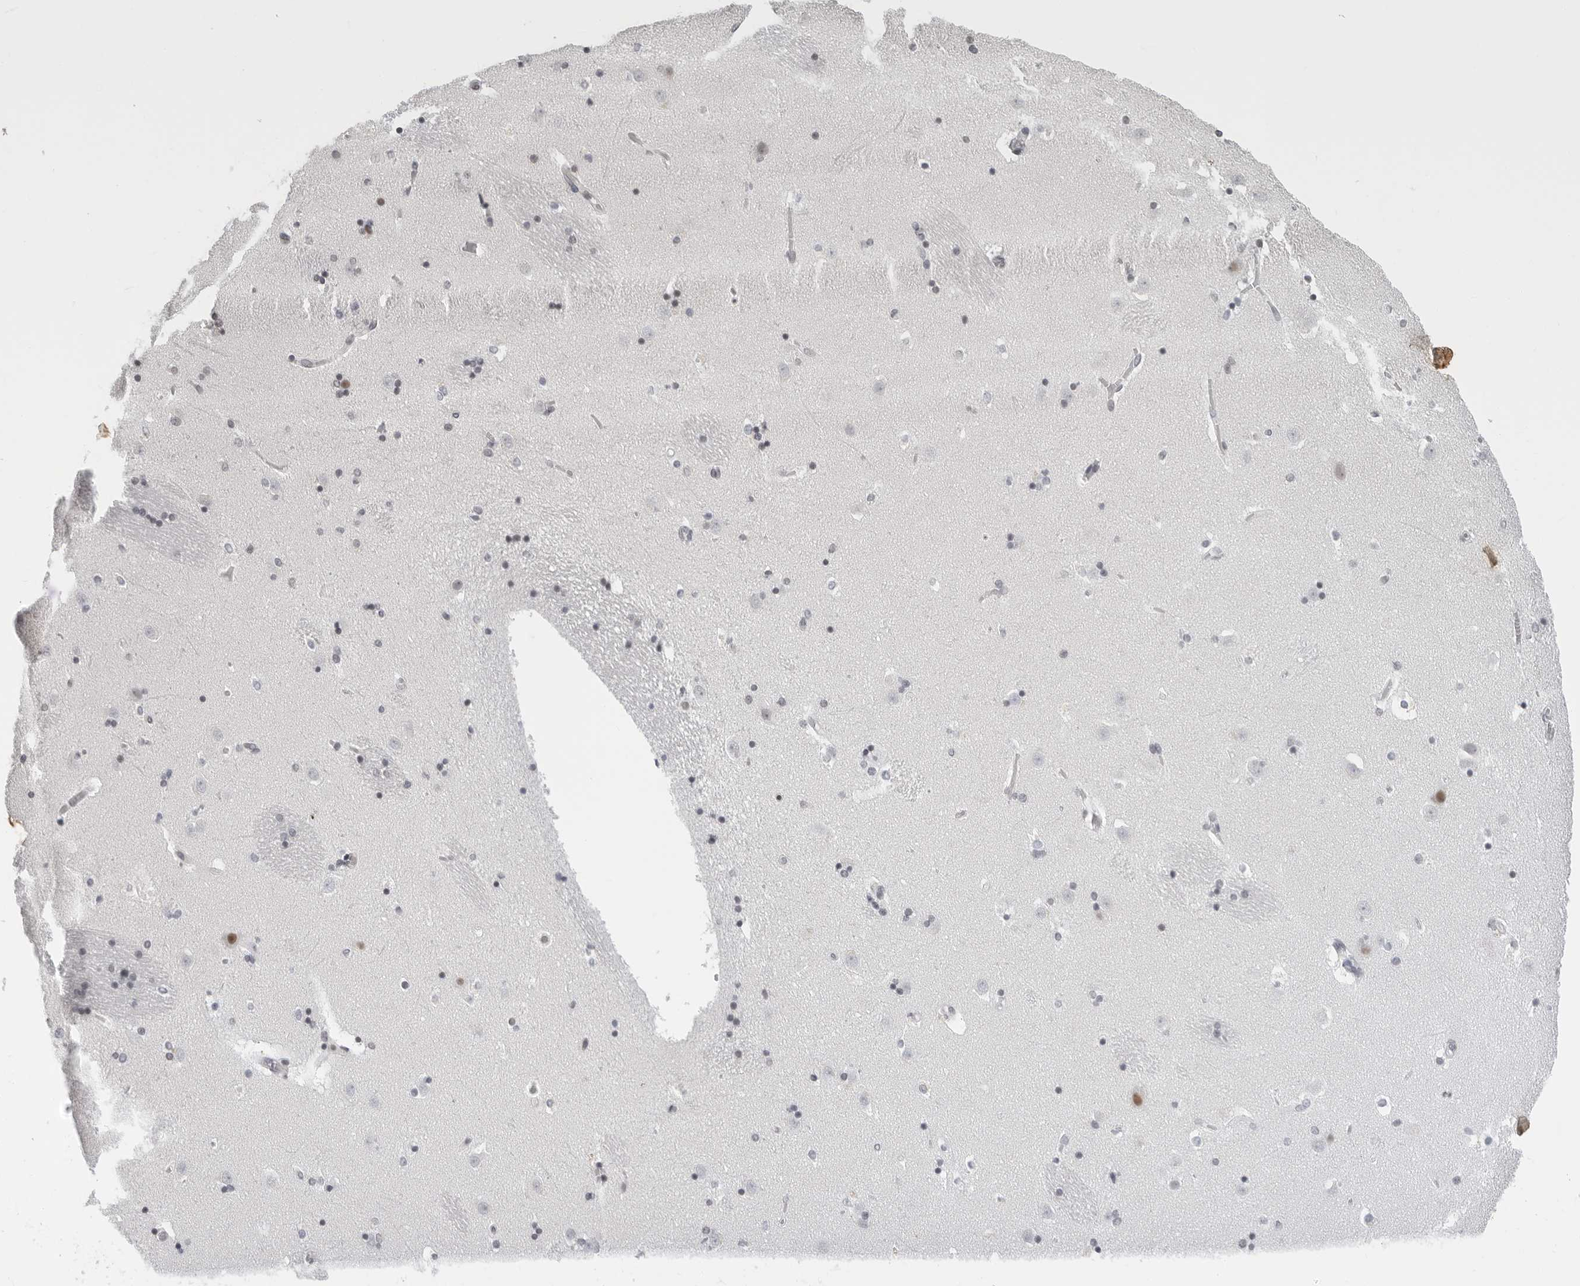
{"staining": {"intensity": "moderate", "quantity": "<25%", "location": "cytoplasmic/membranous"}, "tissue": "caudate", "cell_type": "Glial cells", "image_type": "normal", "snomed": [{"axis": "morphology", "description": "Normal tissue, NOS"}, {"axis": "topography", "description": "Lateral ventricle wall"}], "caption": "Glial cells demonstrate moderate cytoplasmic/membranous expression in about <25% of cells in unremarkable caudate.", "gene": "FLG2", "patient": {"sex": "male", "age": 45}}